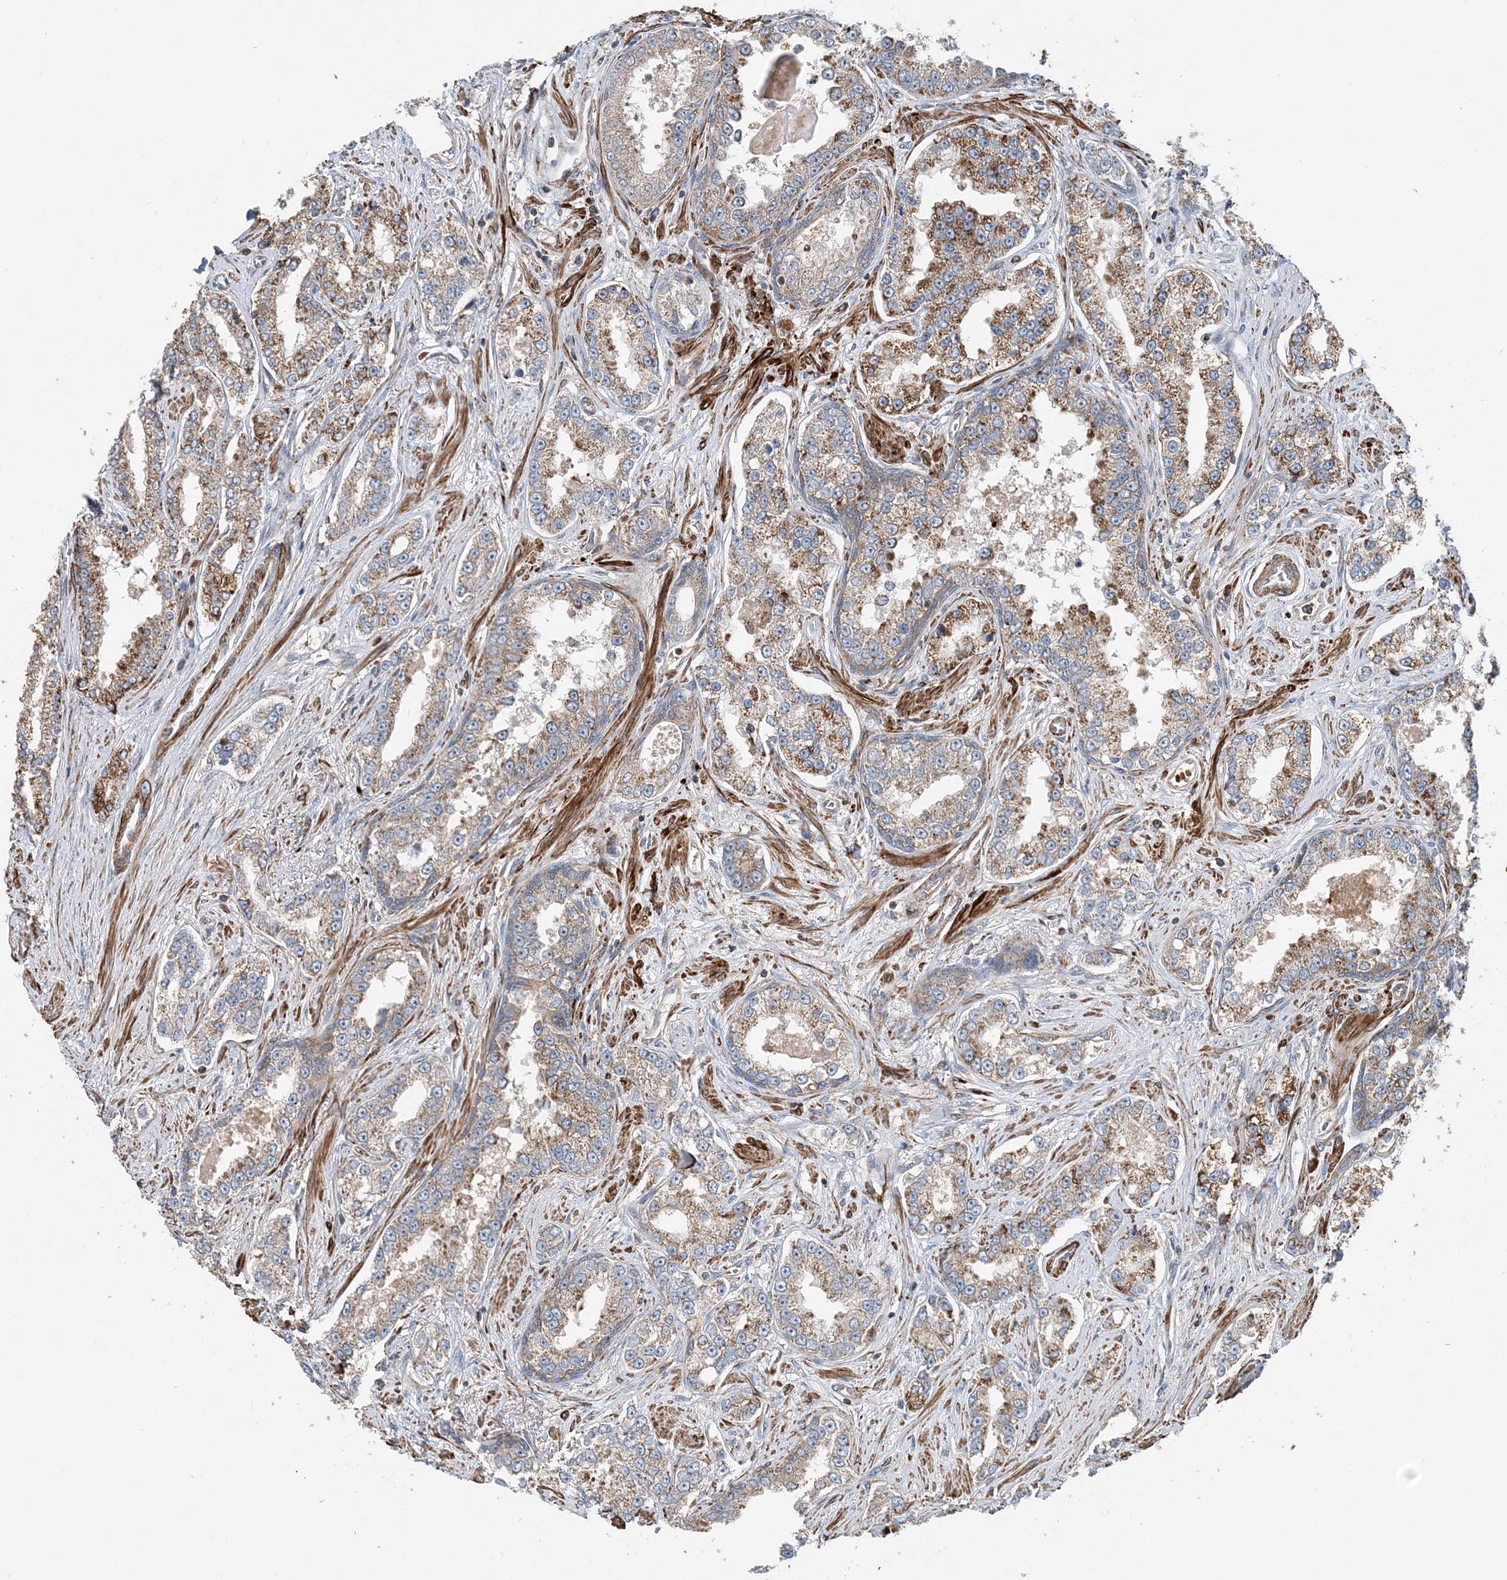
{"staining": {"intensity": "moderate", "quantity": ">75%", "location": "cytoplasmic/membranous"}, "tissue": "prostate cancer", "cell_type": "Tumor cells", "image_type": "cancer", "snomed": [{"axis": "morphology", "description": "Normal tissue, NOS"}, {"axis": "morphology", "description": "Adenocarcinoma, High grade"}, {"axis": "topography", "description": "Prostate"}], "caption": "Human prostate cancer (high-grade adenocarcinoma) stained for a protein (brown) exhibits moderate cytoplasmic/membranous positive expression in approximately >75% of tumor cells.", "gene": "TTI1", "patient": {"sex": "male", "age": 83}}